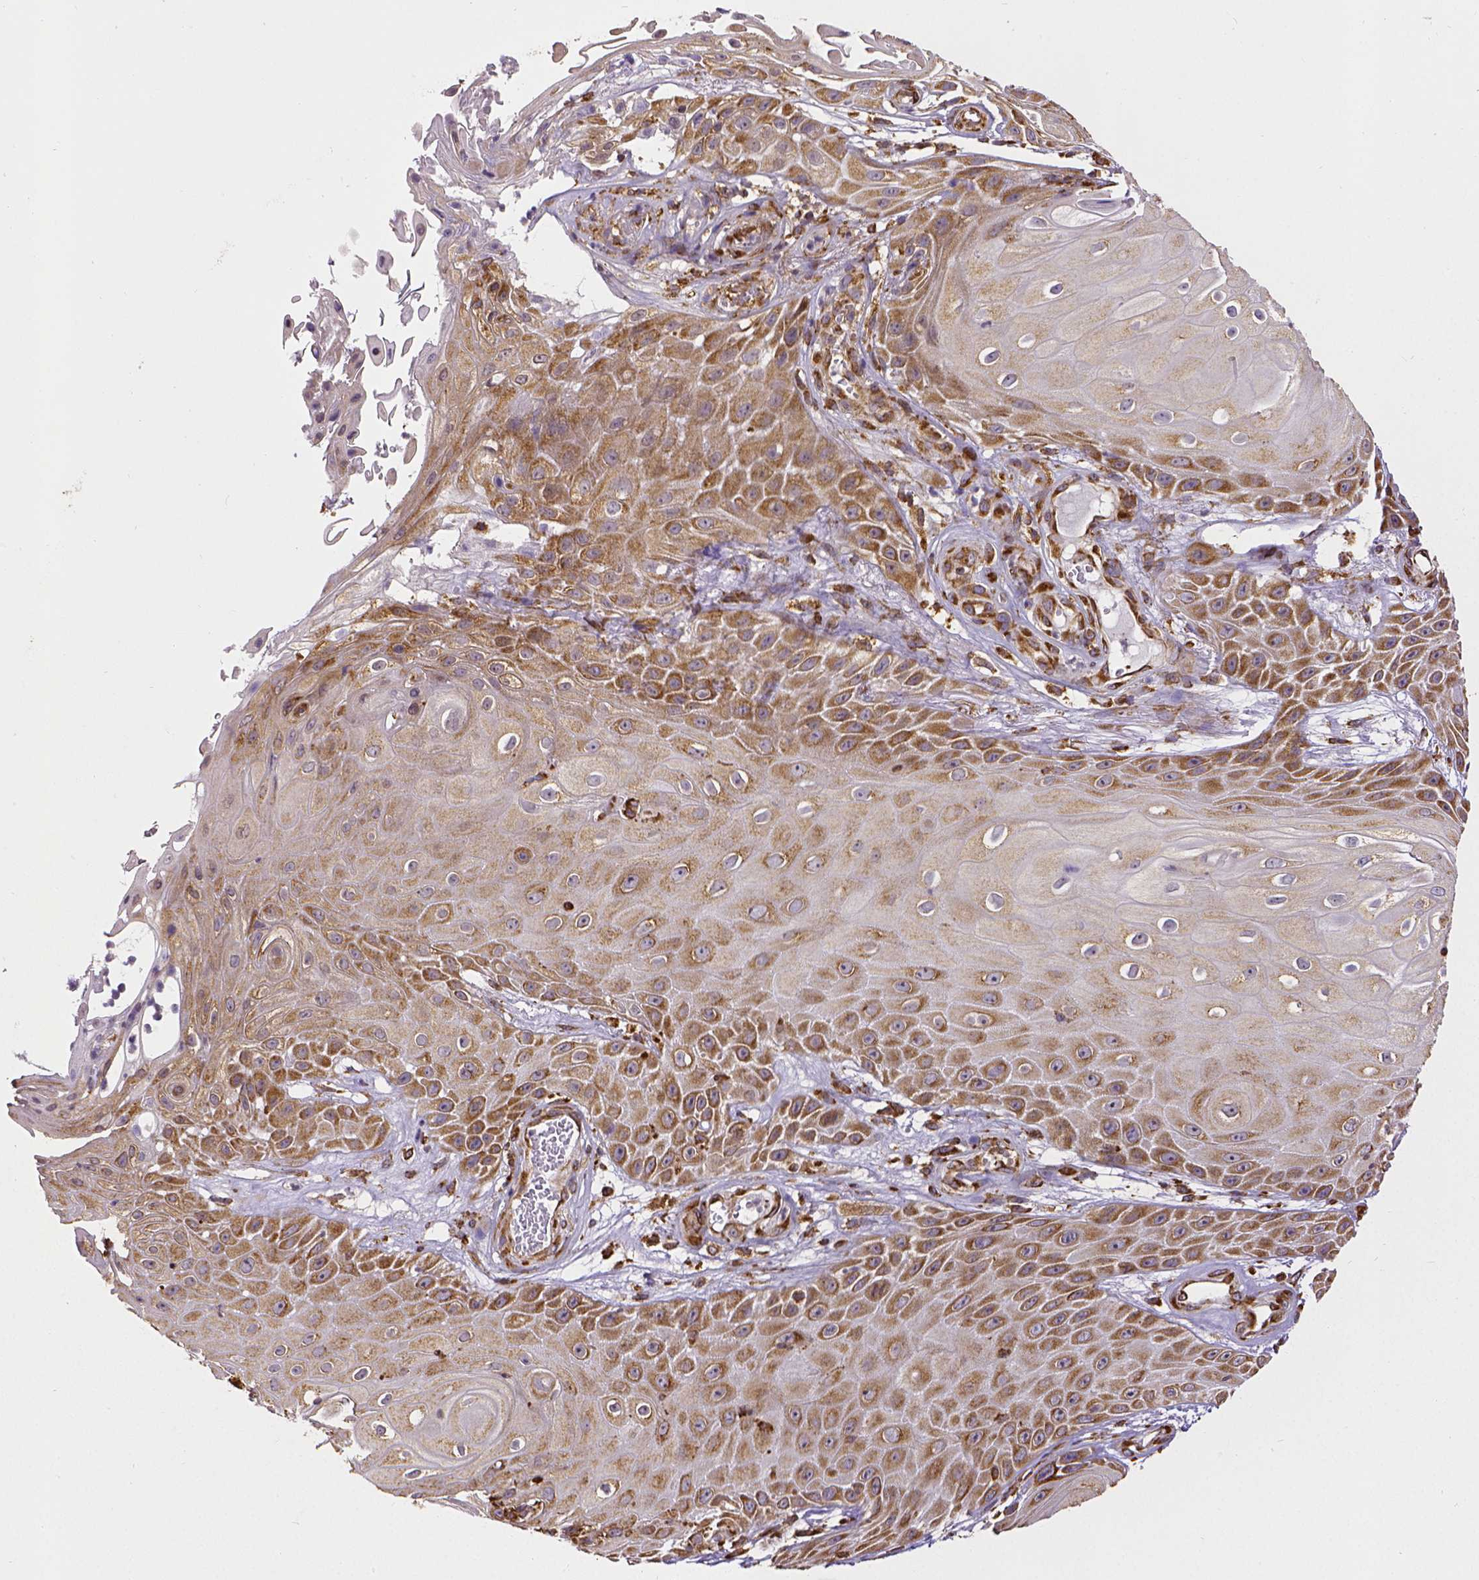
{"staining": {"intensity": "moderate", "quantity": ">75%", "location": "cytoplasmic/membranous"}, "tissue": "skin cancer", "cell_type": "Tumor cells", "image_type": "cancer", "snomed": [{"axis": "morphology", "description": "Squamous cell carcinoma, NOS"}, {"axis": "topography", "description": "Skin"}], "caption": "Human skin cancer (squamous cell carcinoma) stained with a protein marker displays moderate staining in tumor cells.", "gene": "MTDH", "patient": {"sex": "male", "age": 62}}